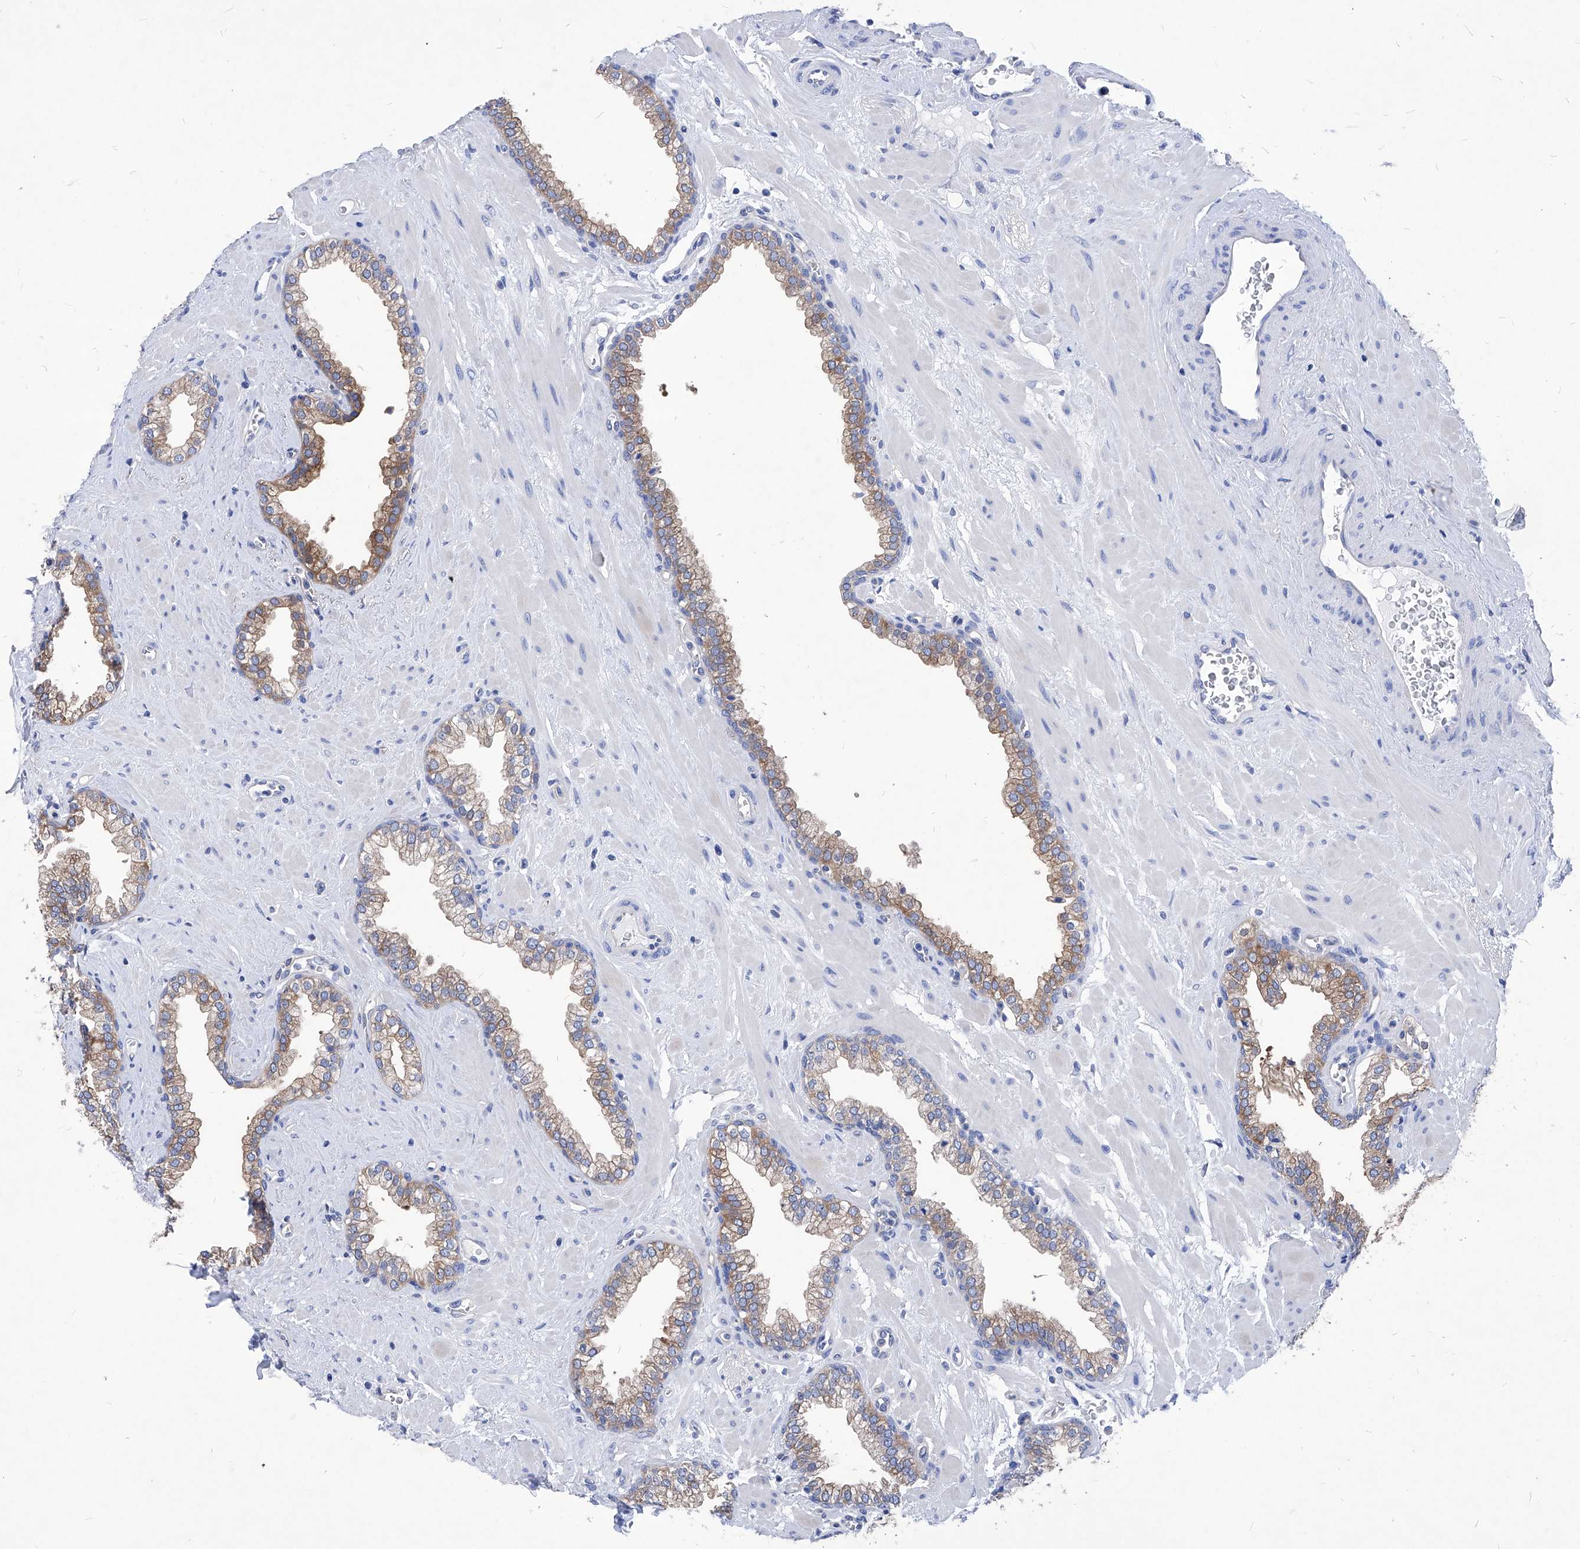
{"staining": {"intensity": "moderate", "quantity": "25%-75%", "location": "cytoplasmic/membranous"}, "tissue": "prostate", "cell_type": "Glandular cells", "image_type": "normal", "snomed": [{"axis": "morphology", "description": "Normal tissue, NOS"}, {"axis": "morphology", "description": "Urothelial carcinoma, Low grade"}, {"axis": "topography", "description": "Urinary bladder"}, {"axis": "topography", "description": "Prostate"}], "caption": "Benign prostate demonstrates moderate cytoplasmic/membranous positivity in approximately 25%-75% of glandular cells, visualized by immunohistochemistry. Immunohistochemistry (ihc) stains the protein of interest in brown and the nuclei are stained blue.", "gene": "XPNPEP1", "patient": {"sex": "male", "age": 60}}